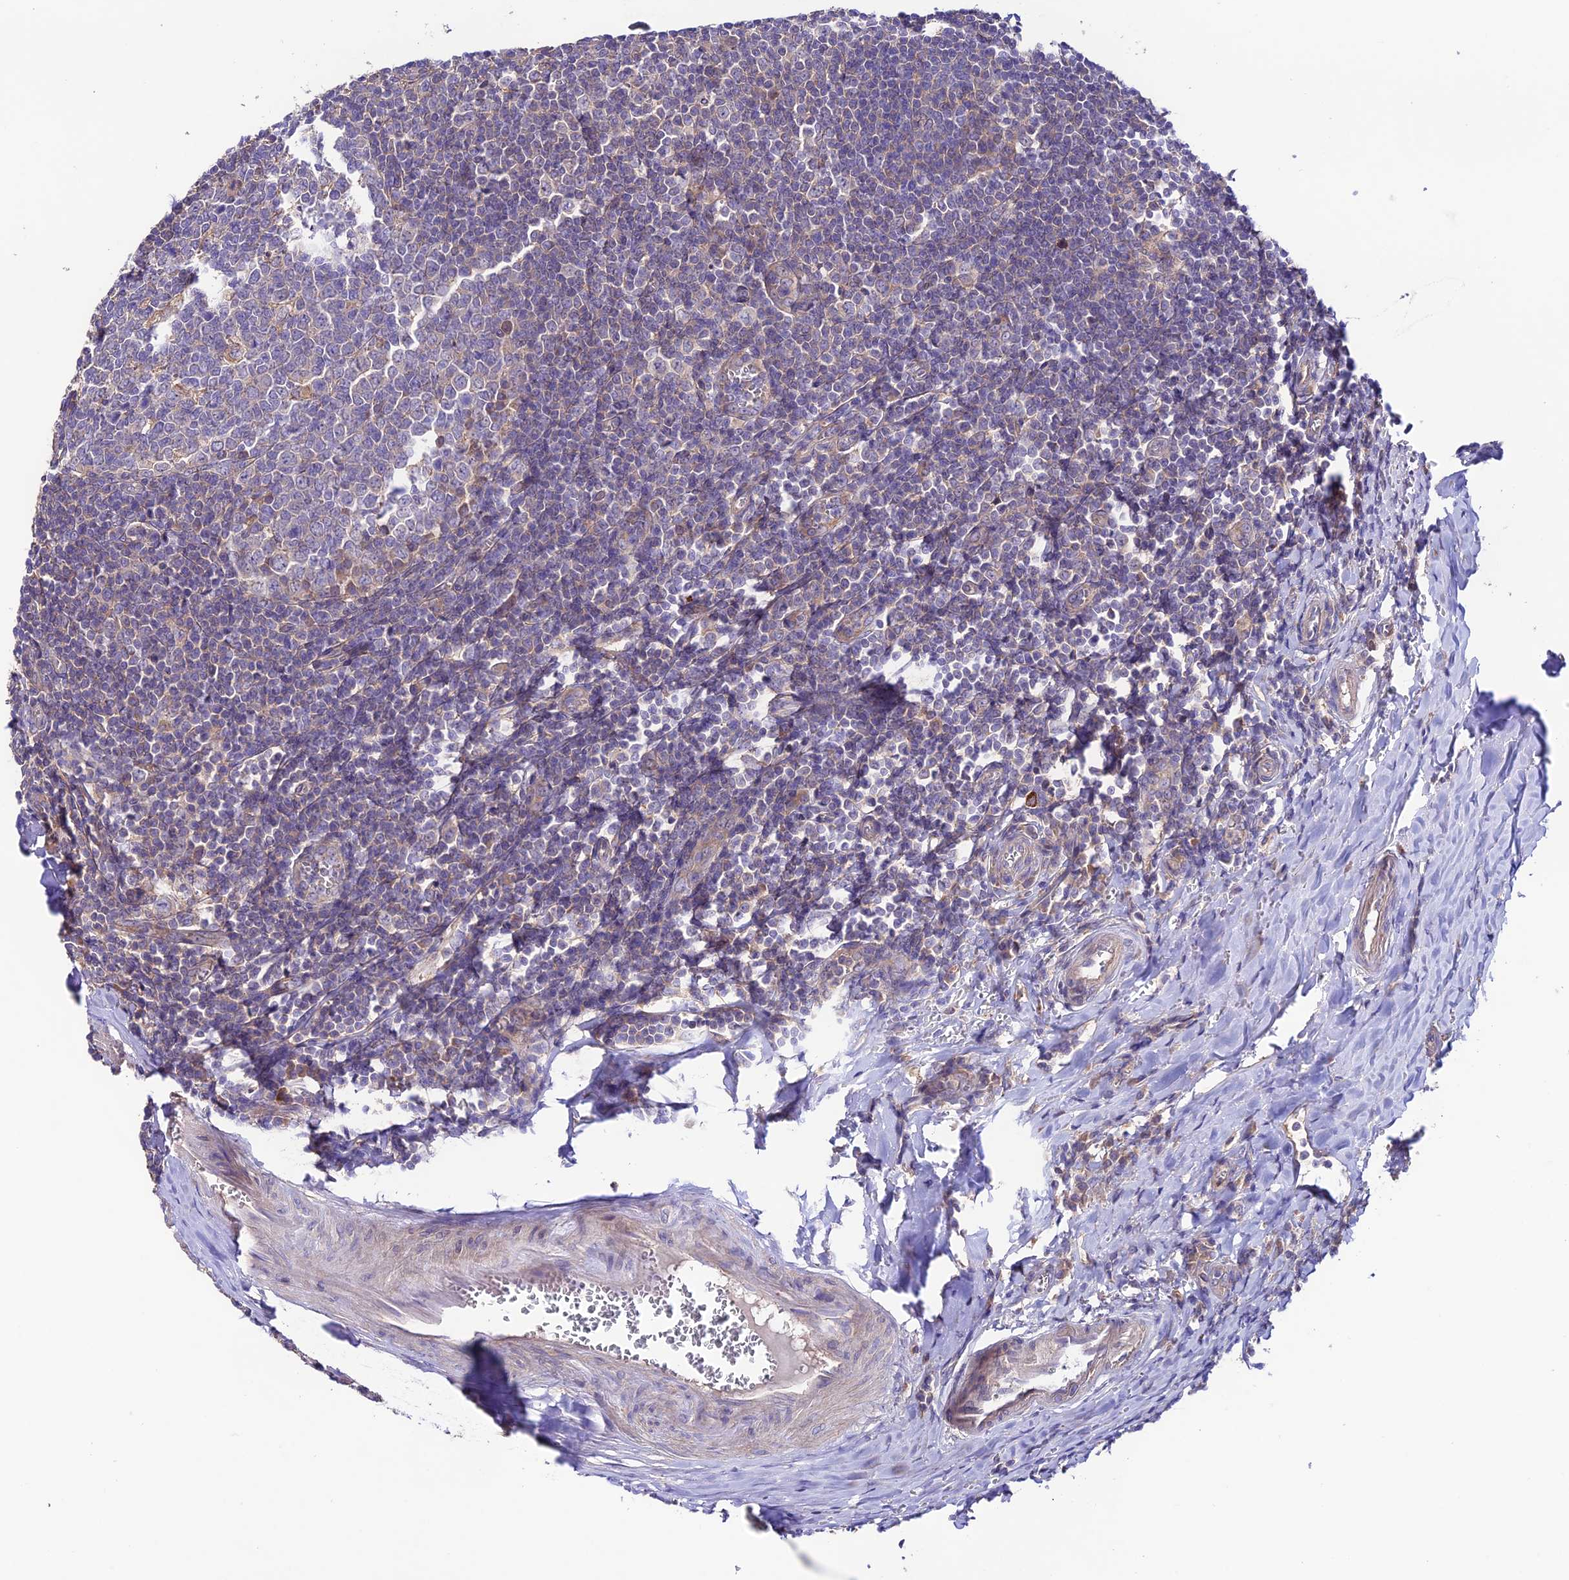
{"staining": {"intensity": "weak", "quantity": "<25%", "location": "cytoplasmic/membranous"}, "tissue": "tonsil", "cell_type": "Germinal center cells", "image_type": "normal", "snomed": [{"axis": "morphology", "description": "Normal tissue, NOS"}, {"axis": "topography", "description": "Tonsil"}], "caption": "Immunohistochemistry histopathology image of unremarkable tonsil stained for a protein (brown), which displays no positivity in germinal center cells.", "gene": "BRME1", "patient": {"sex": "male", "age": 27}}